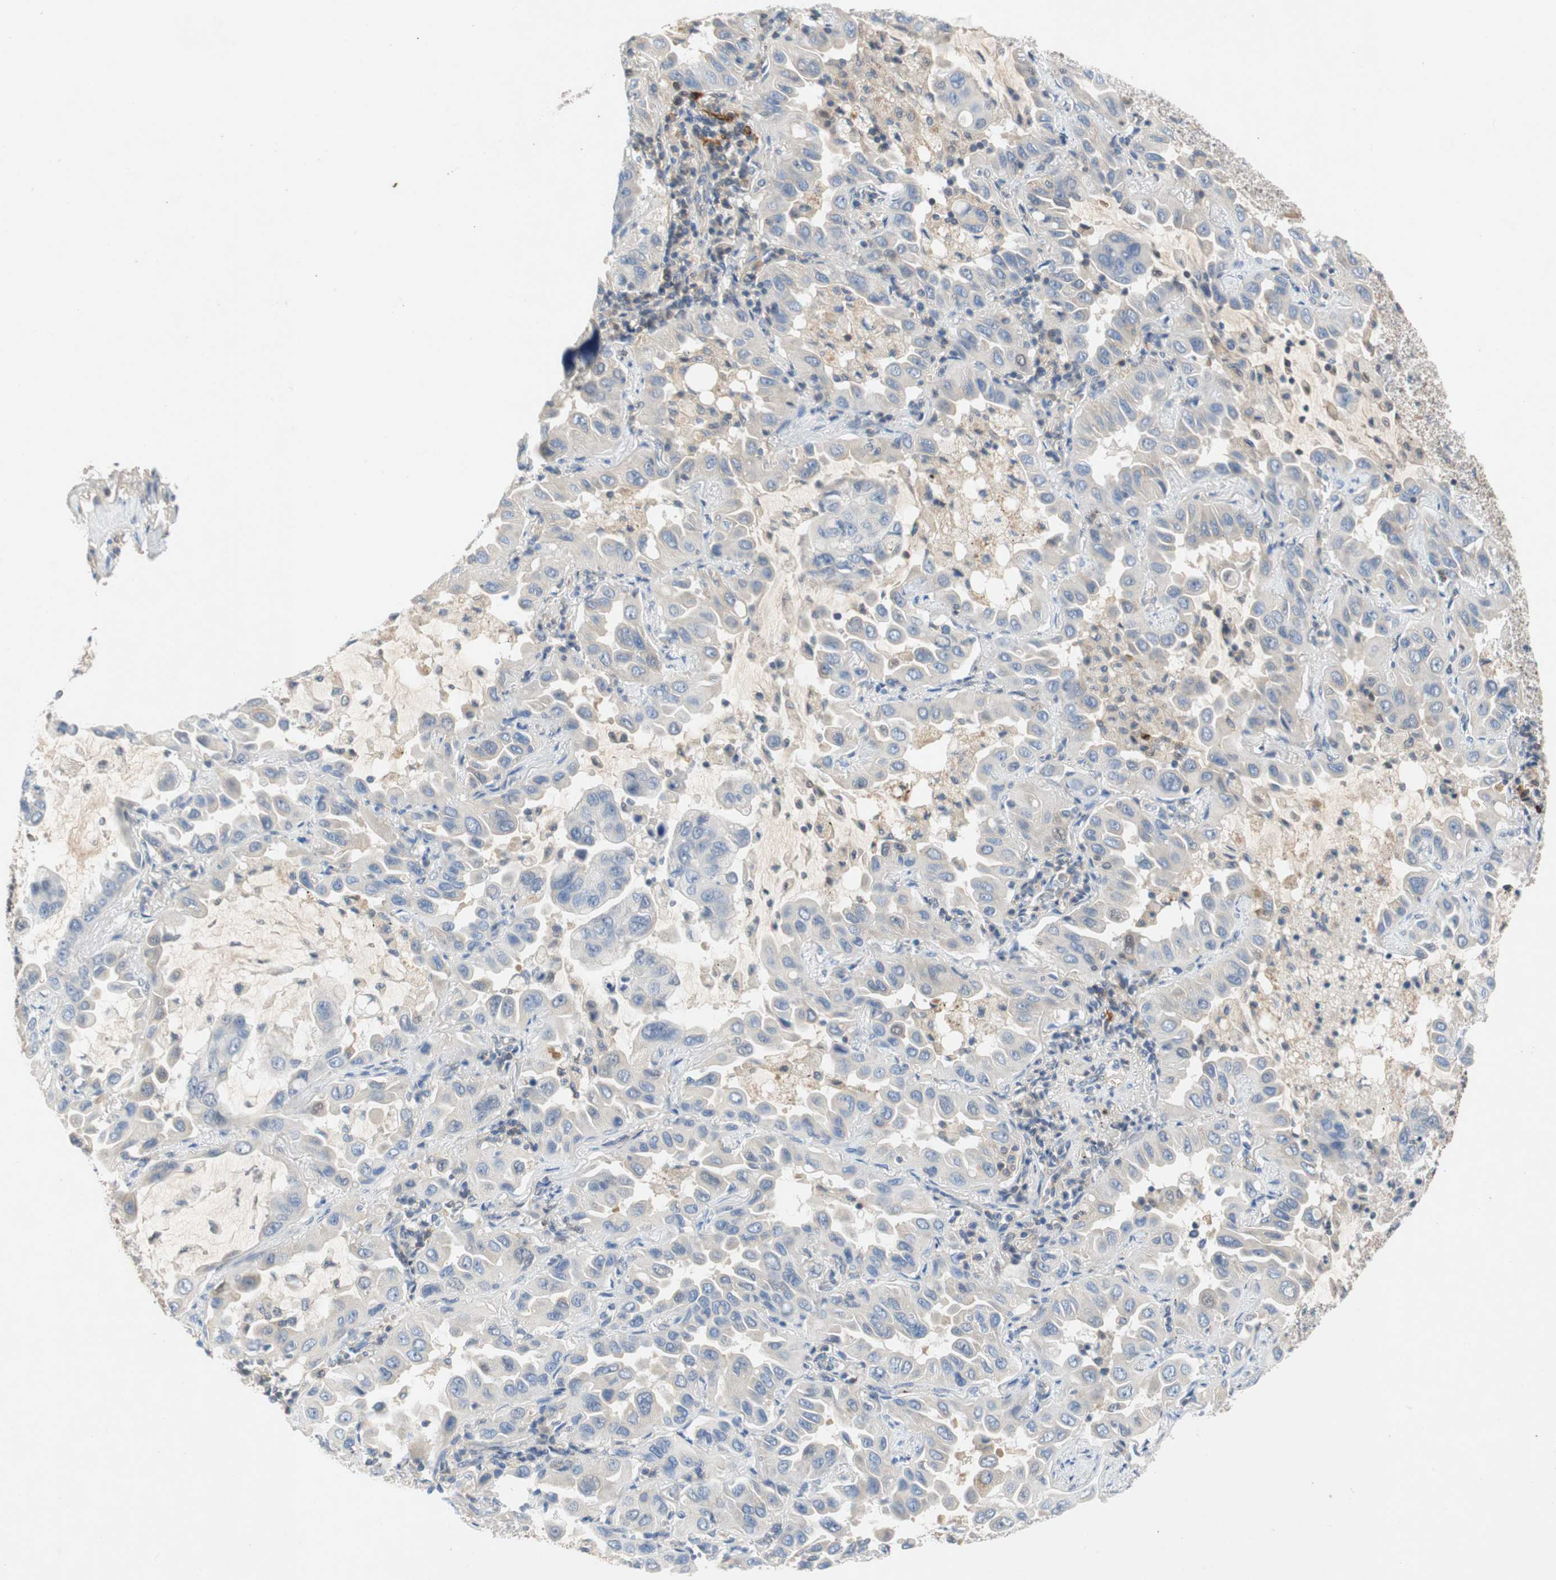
{"staining": {"intensity": "negative", "quantity": "none", "location": "none"}, "tissue": "lung cancer", "cell_type": "Tumor cells", "image_type": "cancer", "snomed": [{"axis": "morphology", "description": "Adenocarcinoma, NOS"}, {"axis": "topography", "description": "Lung"}], "caption": "DAB immunohistochemical staining of human adenocarcinoma (lung) reveals no significant staining in tumor cells. Brightfield microscopy of immunohistochemistry (IHC) stained with DAB (brown) and hematoxylin (blue), captured at high magnification.", "gene": "RELB", "patient": {"sex": "male", "age": 64}}